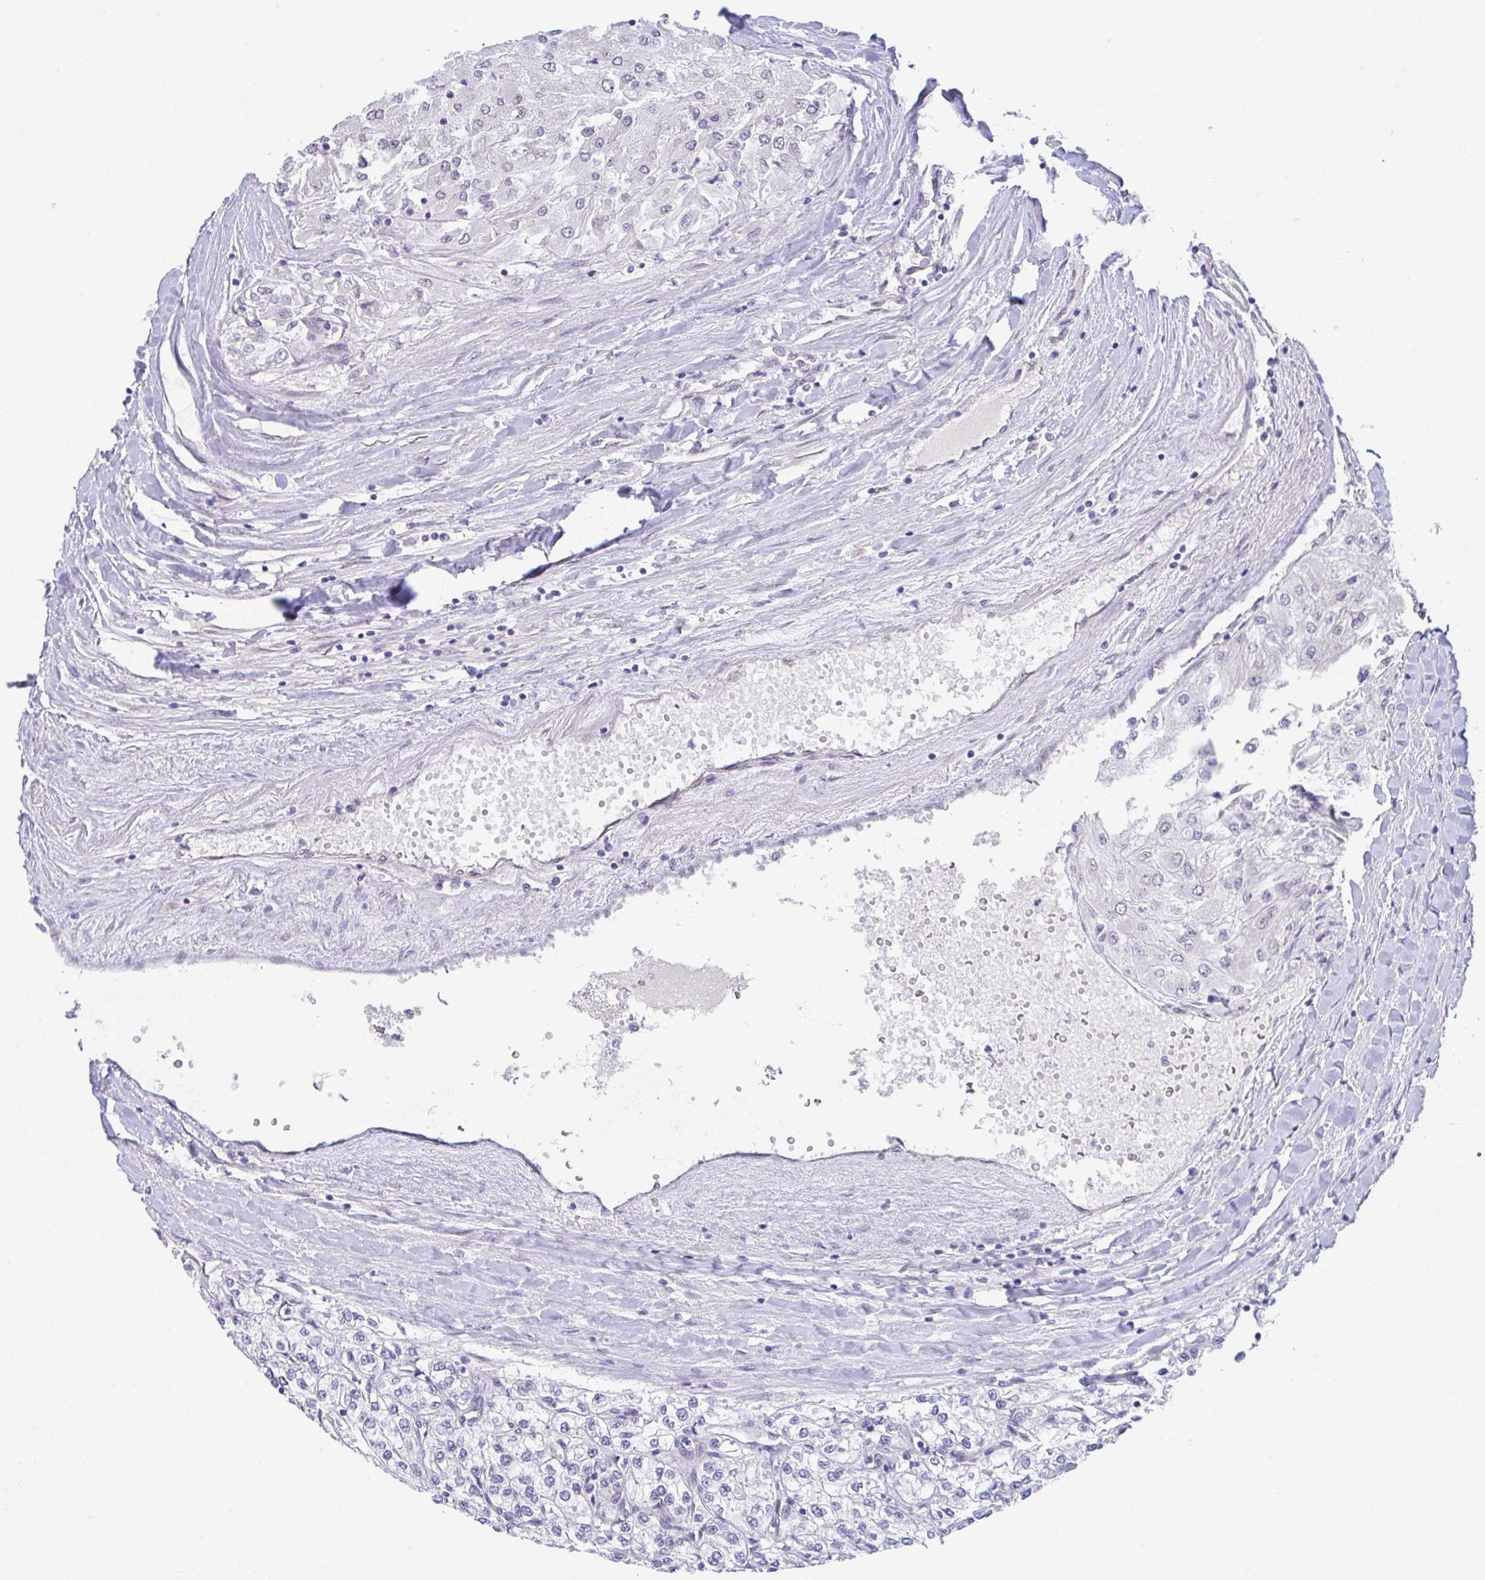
{"staining": {"intensity": "negative", "quantity": "none", "location": "none"}, "tissue": "renal cancer", "cell_type": "Tumor cells", "image_type": "cancer", "snomed": [{"axis": "morphology", "description": "Adenocarcinoma, NOS"}, {"axis": "topography", "description": "Kidney"}], "caption": "High magnification brightfield microscopy of renal cancer stained with DAB (3,3'-diaminobenzidine) (brown) and counterstained with hematoxylin (blue): tumor cells show no significant staining.", "gene": "ZBED3", "patient": {"sex": "male", "age": 80}}